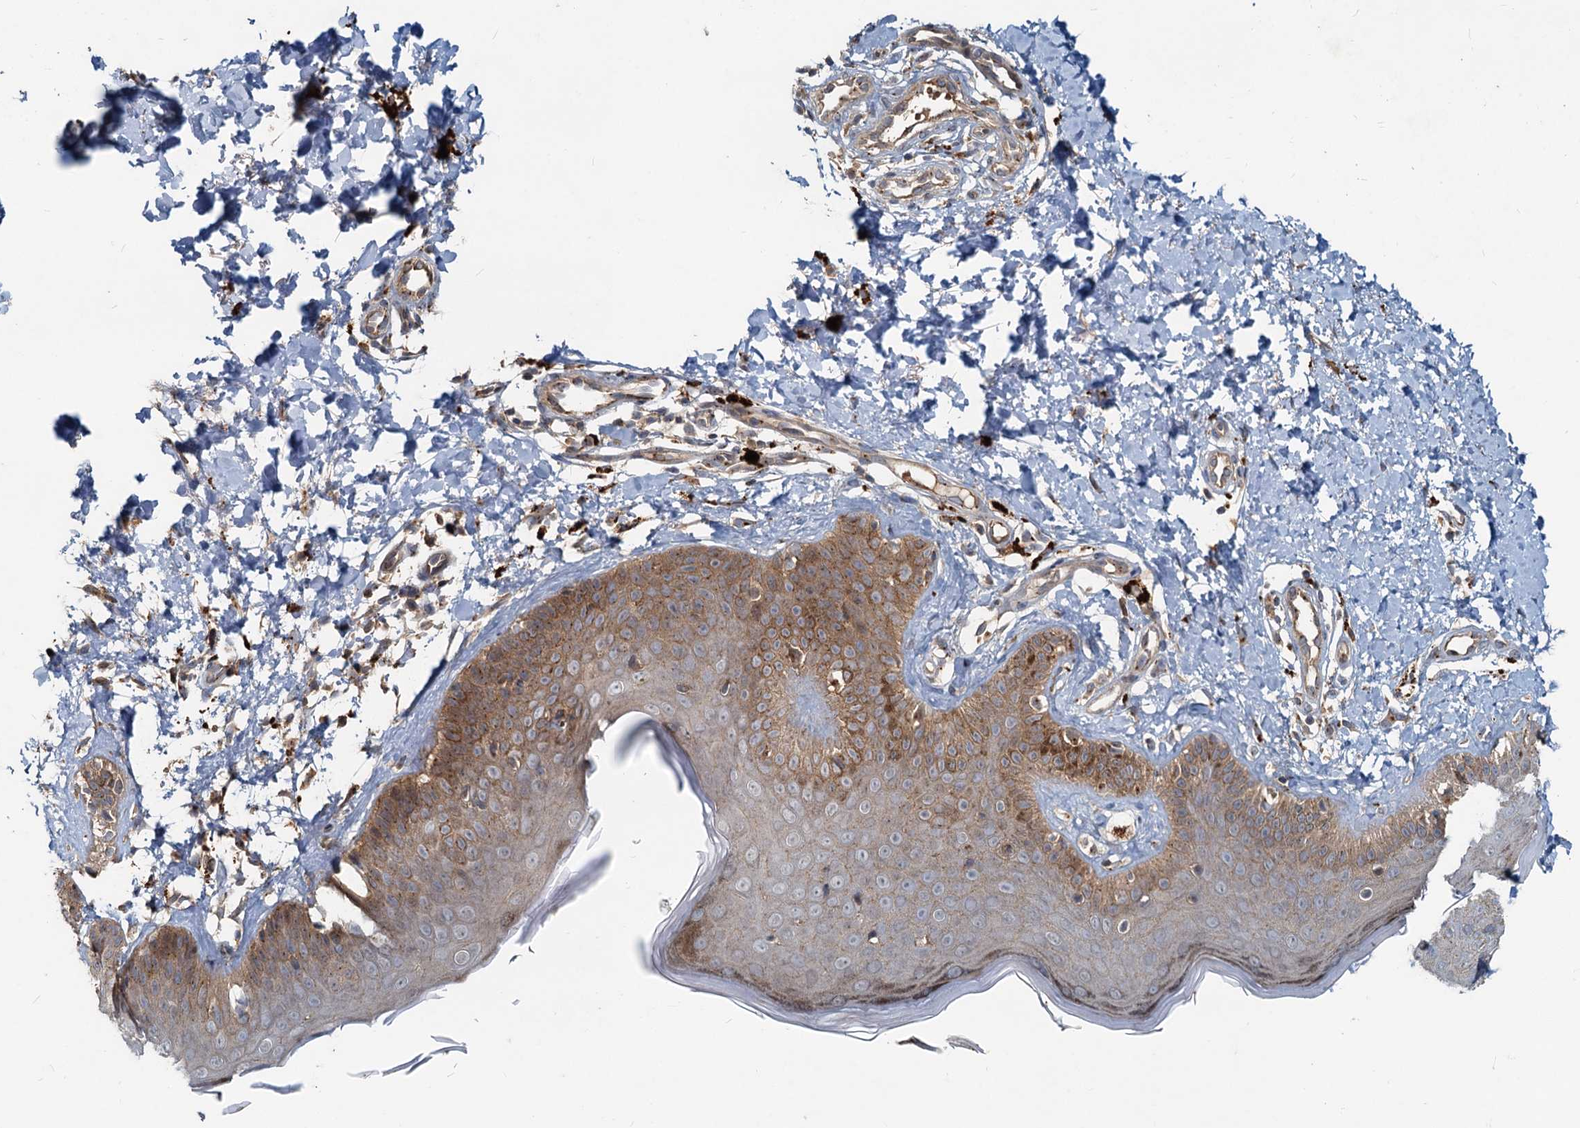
{"staining": {"intensity": "moderate", "quantity": ">75%", "location": "cytoplasmic/membranous"}, "tissue": "skin", "cell_type": "Fibroblasts", "image_type": "normal", "snomed": [{"axis": "morphology", "description": "Normal tissue, NOS"}, {"axis": "topography", "description": "Skin"}], "caption": "Unremarkable skin exhibits moderate cytoplasmic/membranous positivity in about >75% of fibroblasts.", "gene": "CEP68", "patient": {"sex": "male", "age": 52}}